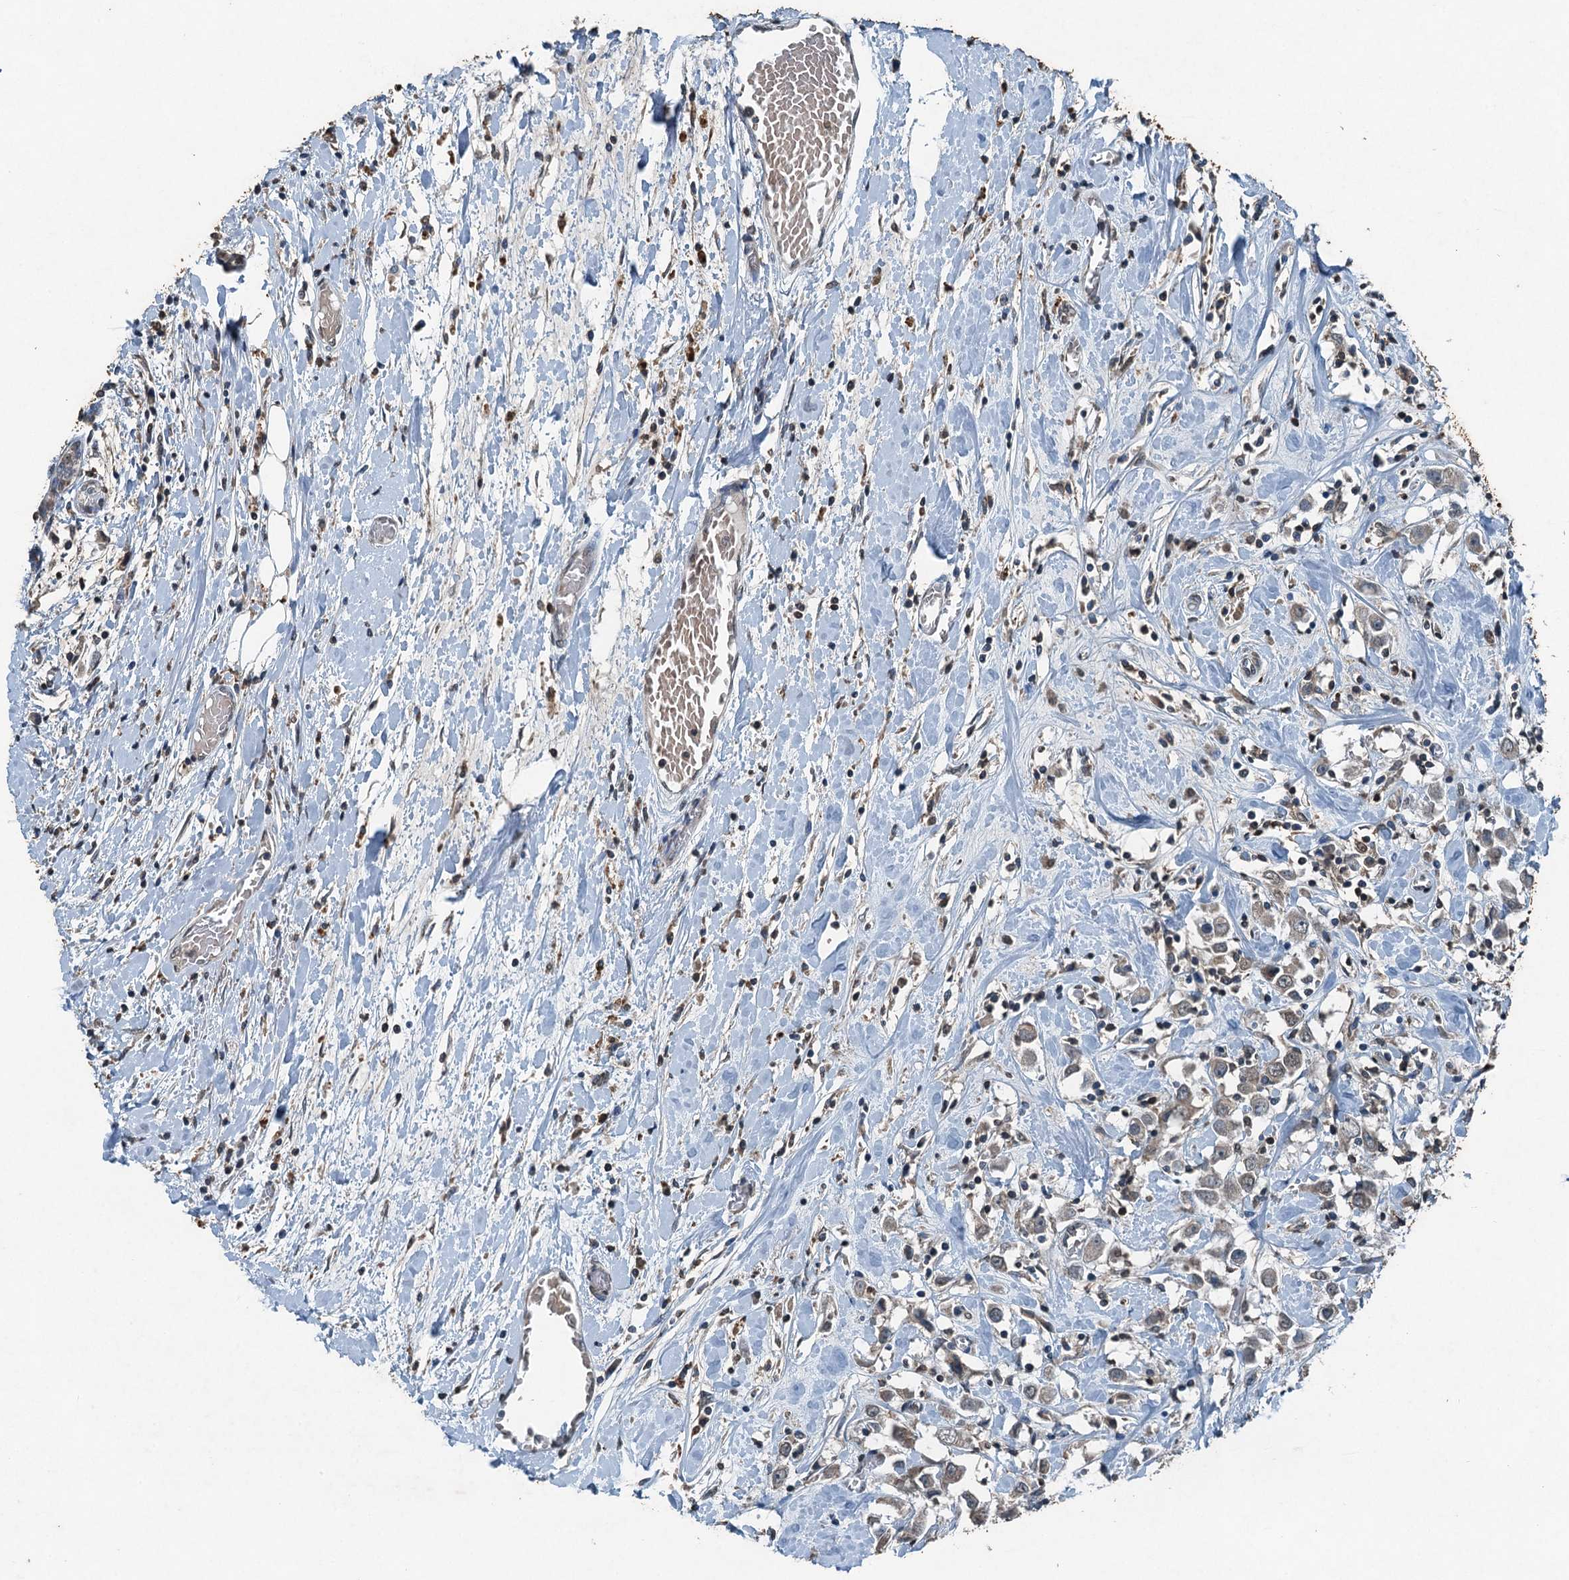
{"staining": {"intensity": "weak", "quantity": "25%-75%", "location": "cytoplasmic/membranous"}, "tissue": "breast cancer", "cell_type": "Tumor cells", "image_type": "cancer", "snomed": [{"axis": "morphology", "description": "Duct carcinoma"}, {"axis": "topography", "description": "Breast"}], "caption": "Immunohistochemical staining of breast cancer (invasive ductal carcinoma) shows low levels of weak cytoplasmic/membranous protein expression in approximately 25%-75% of tumor cells.", "gene": "TCTN1", "patient": {"sex": "female", "age": 61}}